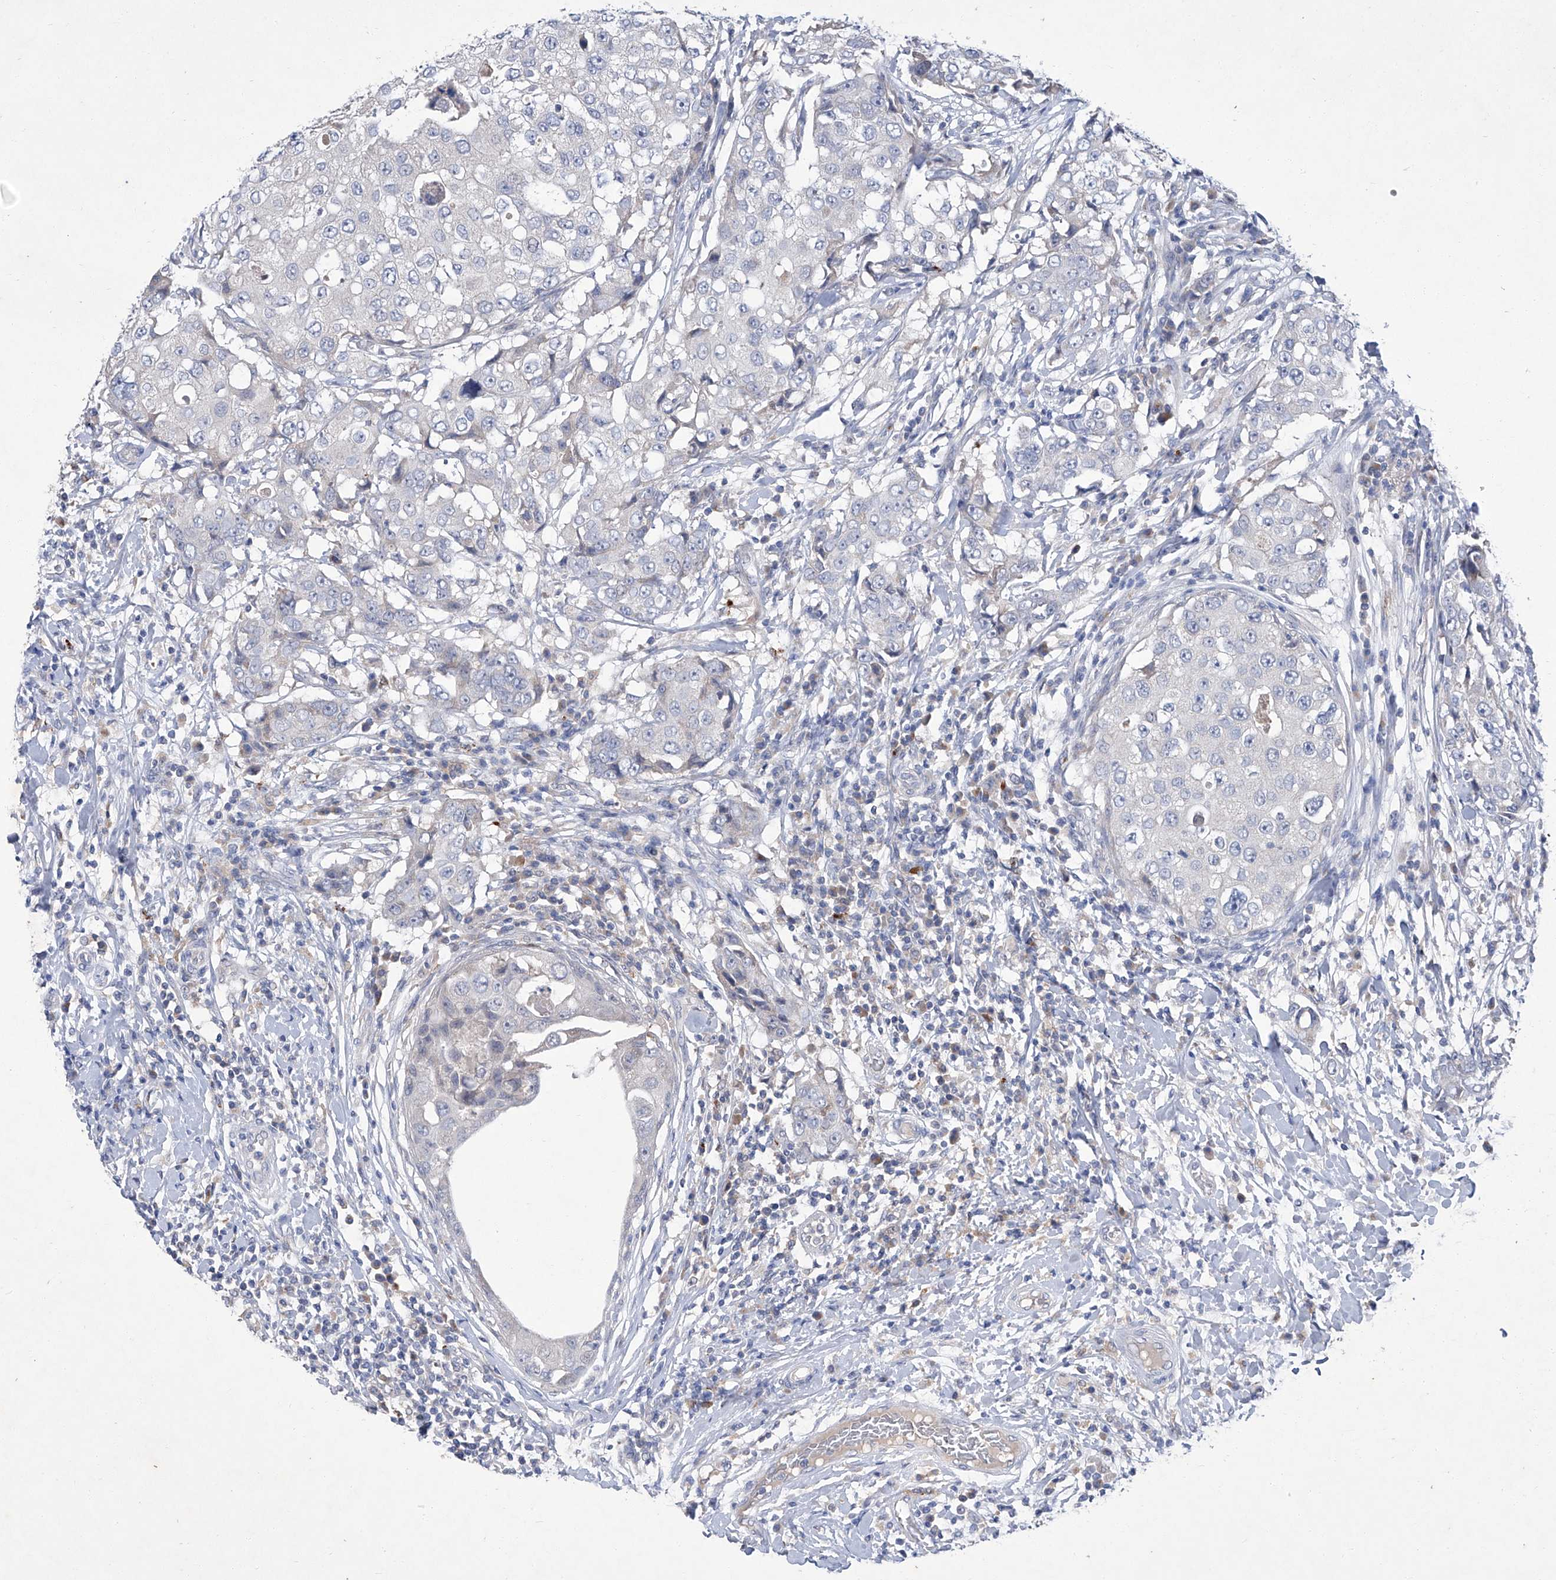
{"staining": {"intensity": "negative", "quantity": "none", "location": "none"}, "tissue": "breast cancer", "cell_type": "Tumor cells", "image_type": "cancer", "snomed": [{"axis": "morphology", "description": "Duct carcinoma"}, {"axis": "topography", "description": "Breast"}], "caption": "Tumor cells are negative for protein expression in human breast cancer.", "gene": "SBK2", "patient": {"sex": "female", "age": 27}}